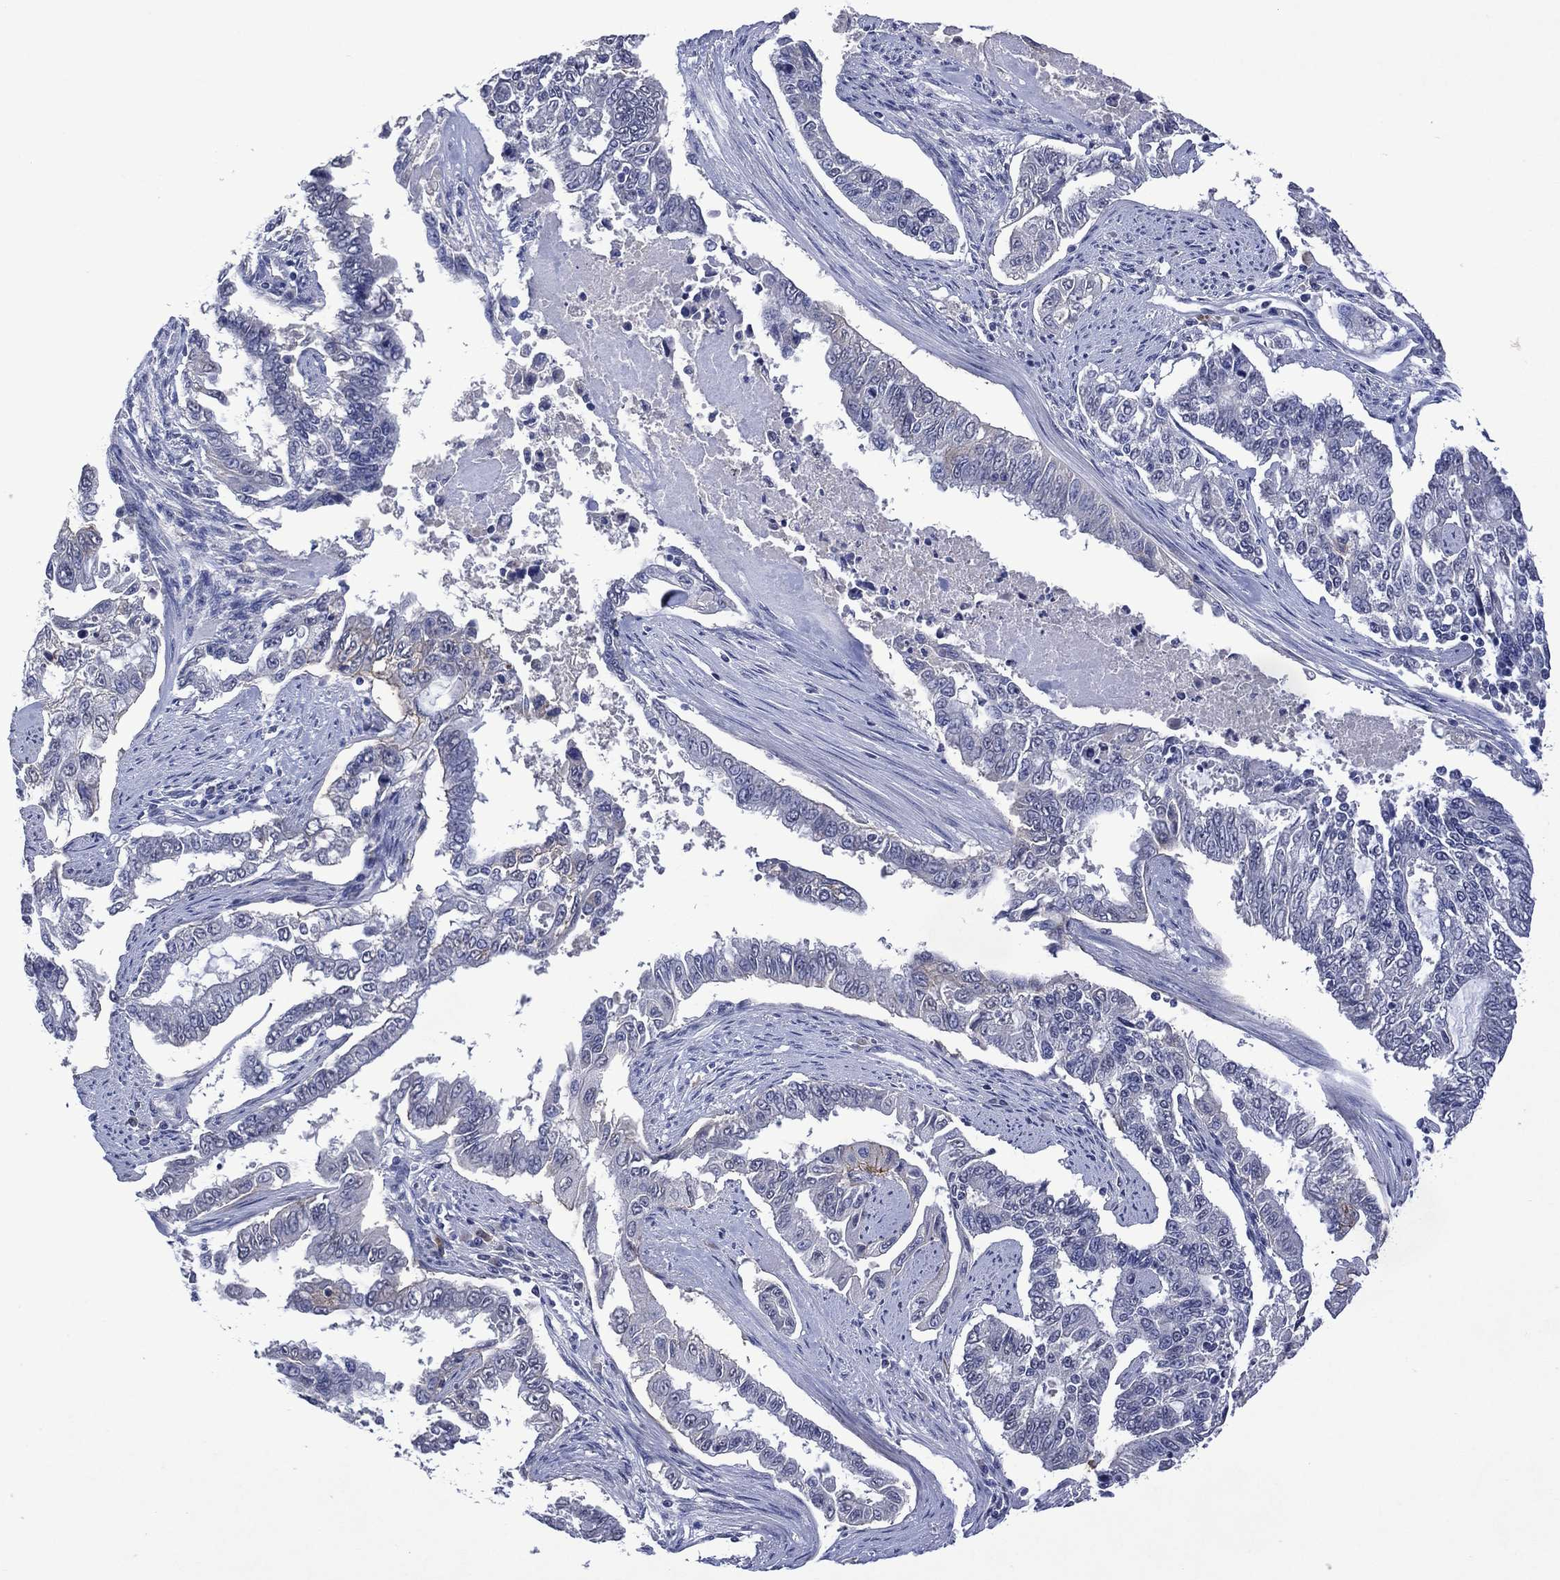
{"staining": {"intensity": "negative", "quantity": "none", "location": "none"}, "tissue": "endometrial cancer", "cell_type": "Tumor cells", "image_type": "cancer", "snomed": [{"axis": "morphology", "description": "Adenocarcinoma, NOS"}, {"axis": "topography", "description": "Uterus"}], "caption": "Immunohistochemical staining of human endometrial cancer demonstrates no significant positivity in tumor cells. (DAB (3,3'-diaminobenzidine) immunohistochemistry (IHC) visualized using brightfield microscopy, high magnification).", "gene": "ASB10", "patient": {"sex": "female", "age": 59}}